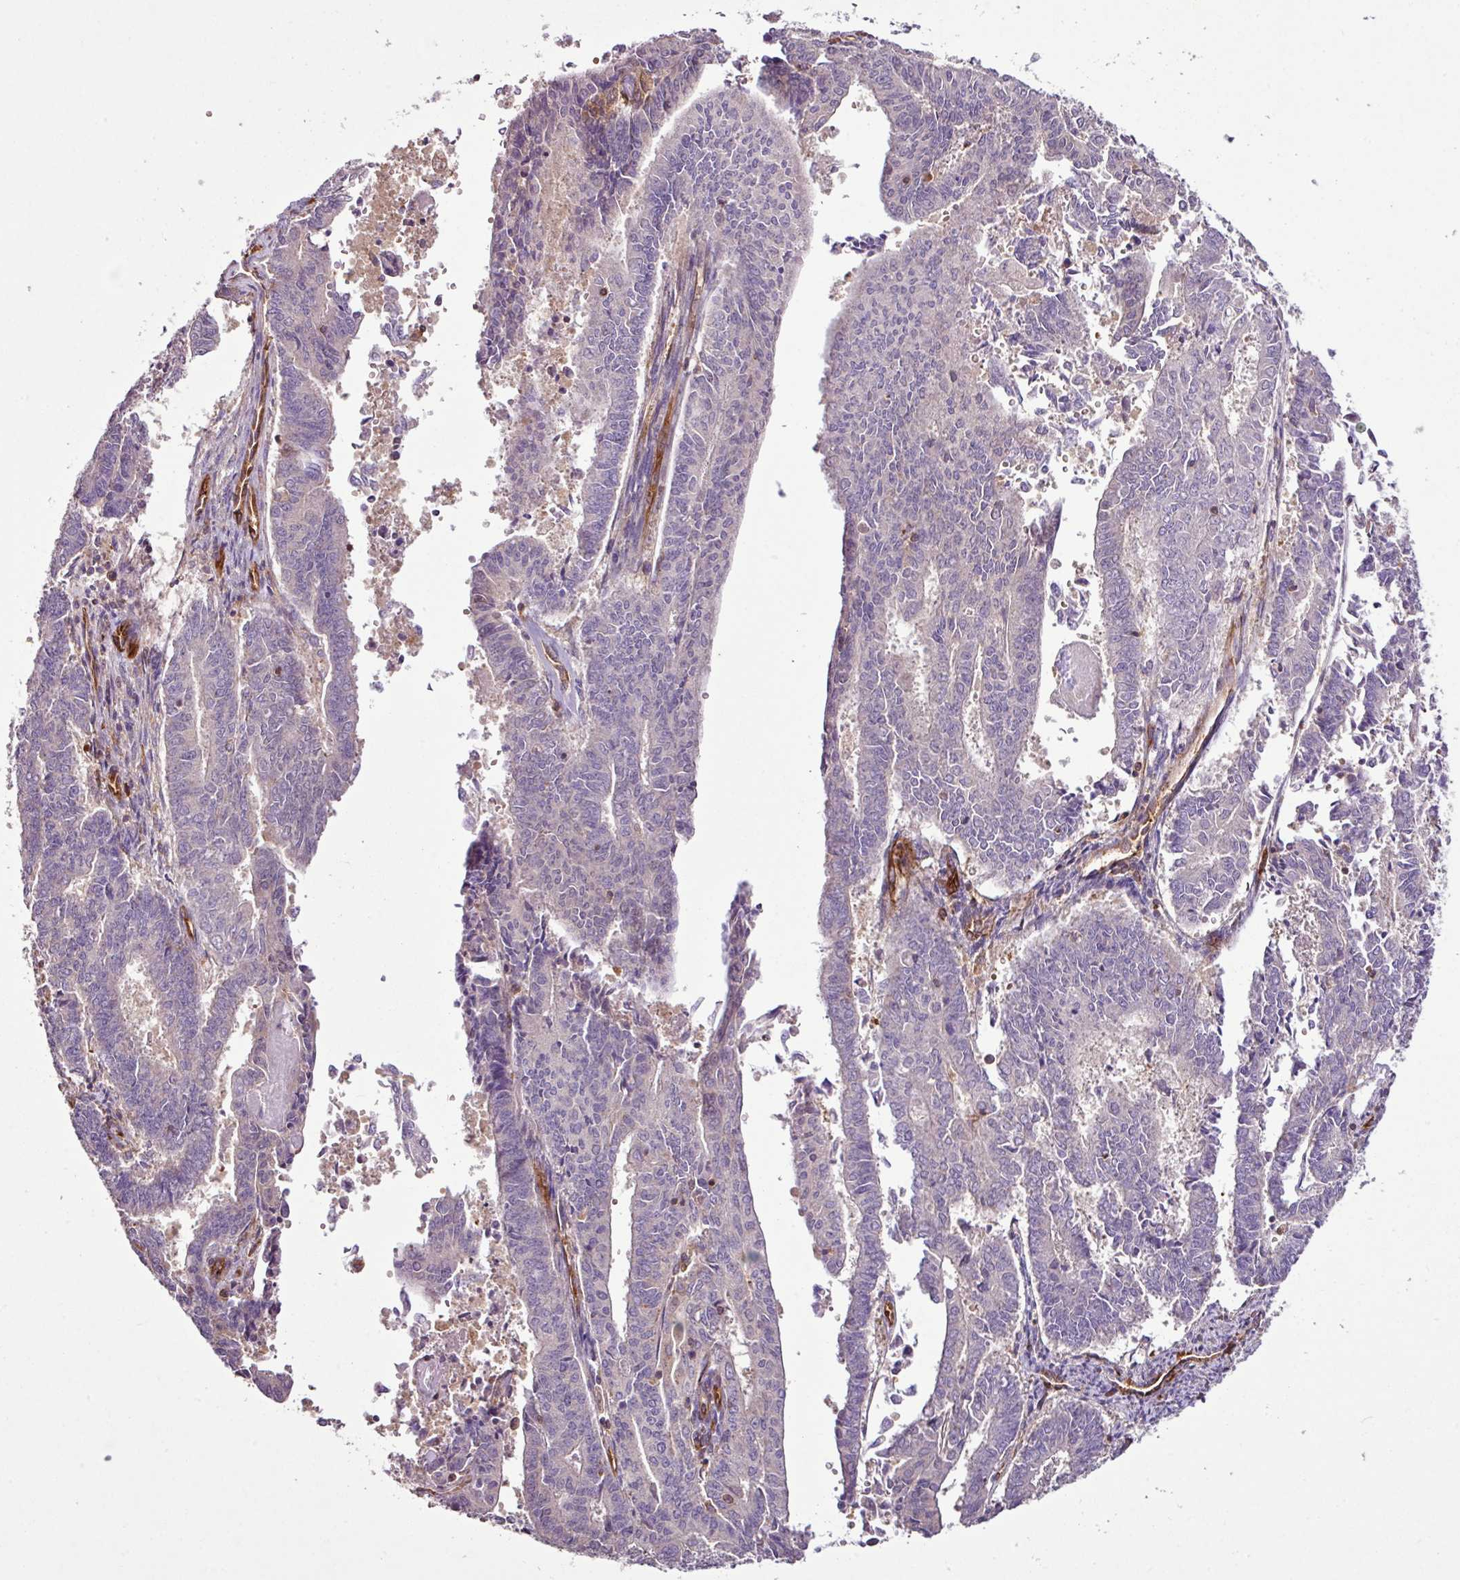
{"staining": {"intensity": "negative", "quantity": "none", "location": "none"}, "tissue": "endometrial cancer", "cell_type": "Tumor cells", "image_type": "cancer", "snomed": [{"axis": "morphology", "description": "Adenocarcinoma, NOS"}, {"axis": "topography", "description": "Endometrium"}], "caption": "A high-resolution image shows immunohistochemistry (IHC) staining of adenocarcinoma (endometrial), which displays no significant positivity in tumor cells.", "gene": "ZNF106", "patient": {"sex": "female", "age": 59}}